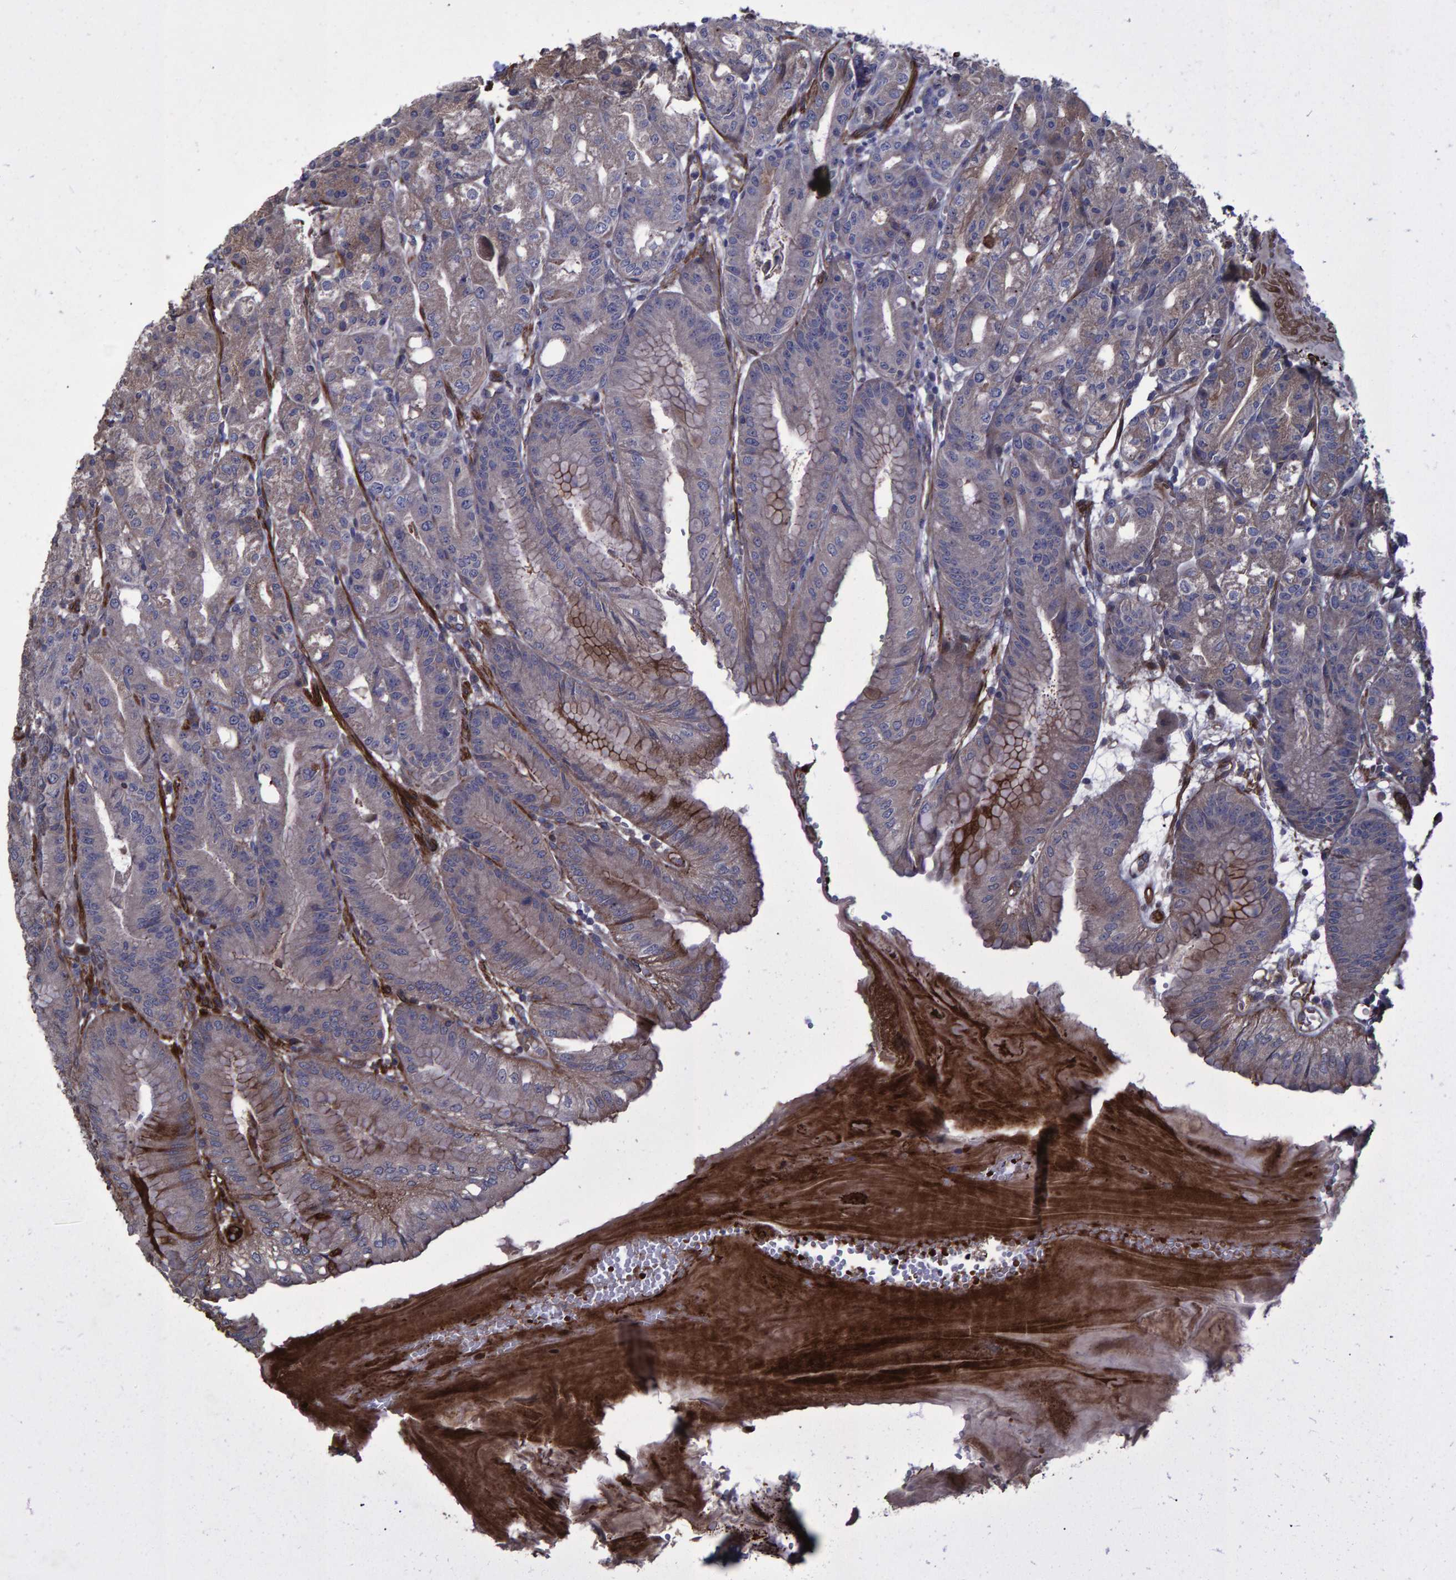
{"staining": {"intensity": "strong", "quantity": "25%-75%", "location": "cytoplasmic/membranous"}, "tissue": "stomach", "cell_type": "Glandular cells", "image_type": "normal", "snomed": [{"axis": "morphology", "description": "Normal tissue, NOS"}, {"axis": "topography", "description": "Stomach, lower"}], "caption": "This micrograph reveals immunohistochemistry (IHC) staining of unremarkable stomach, with high strong cytoplasmic/membranous expression in about 25%-75% of glandular cells.", "gene": "SLIT2", "patient": {"sex": "male", "age": 71}}